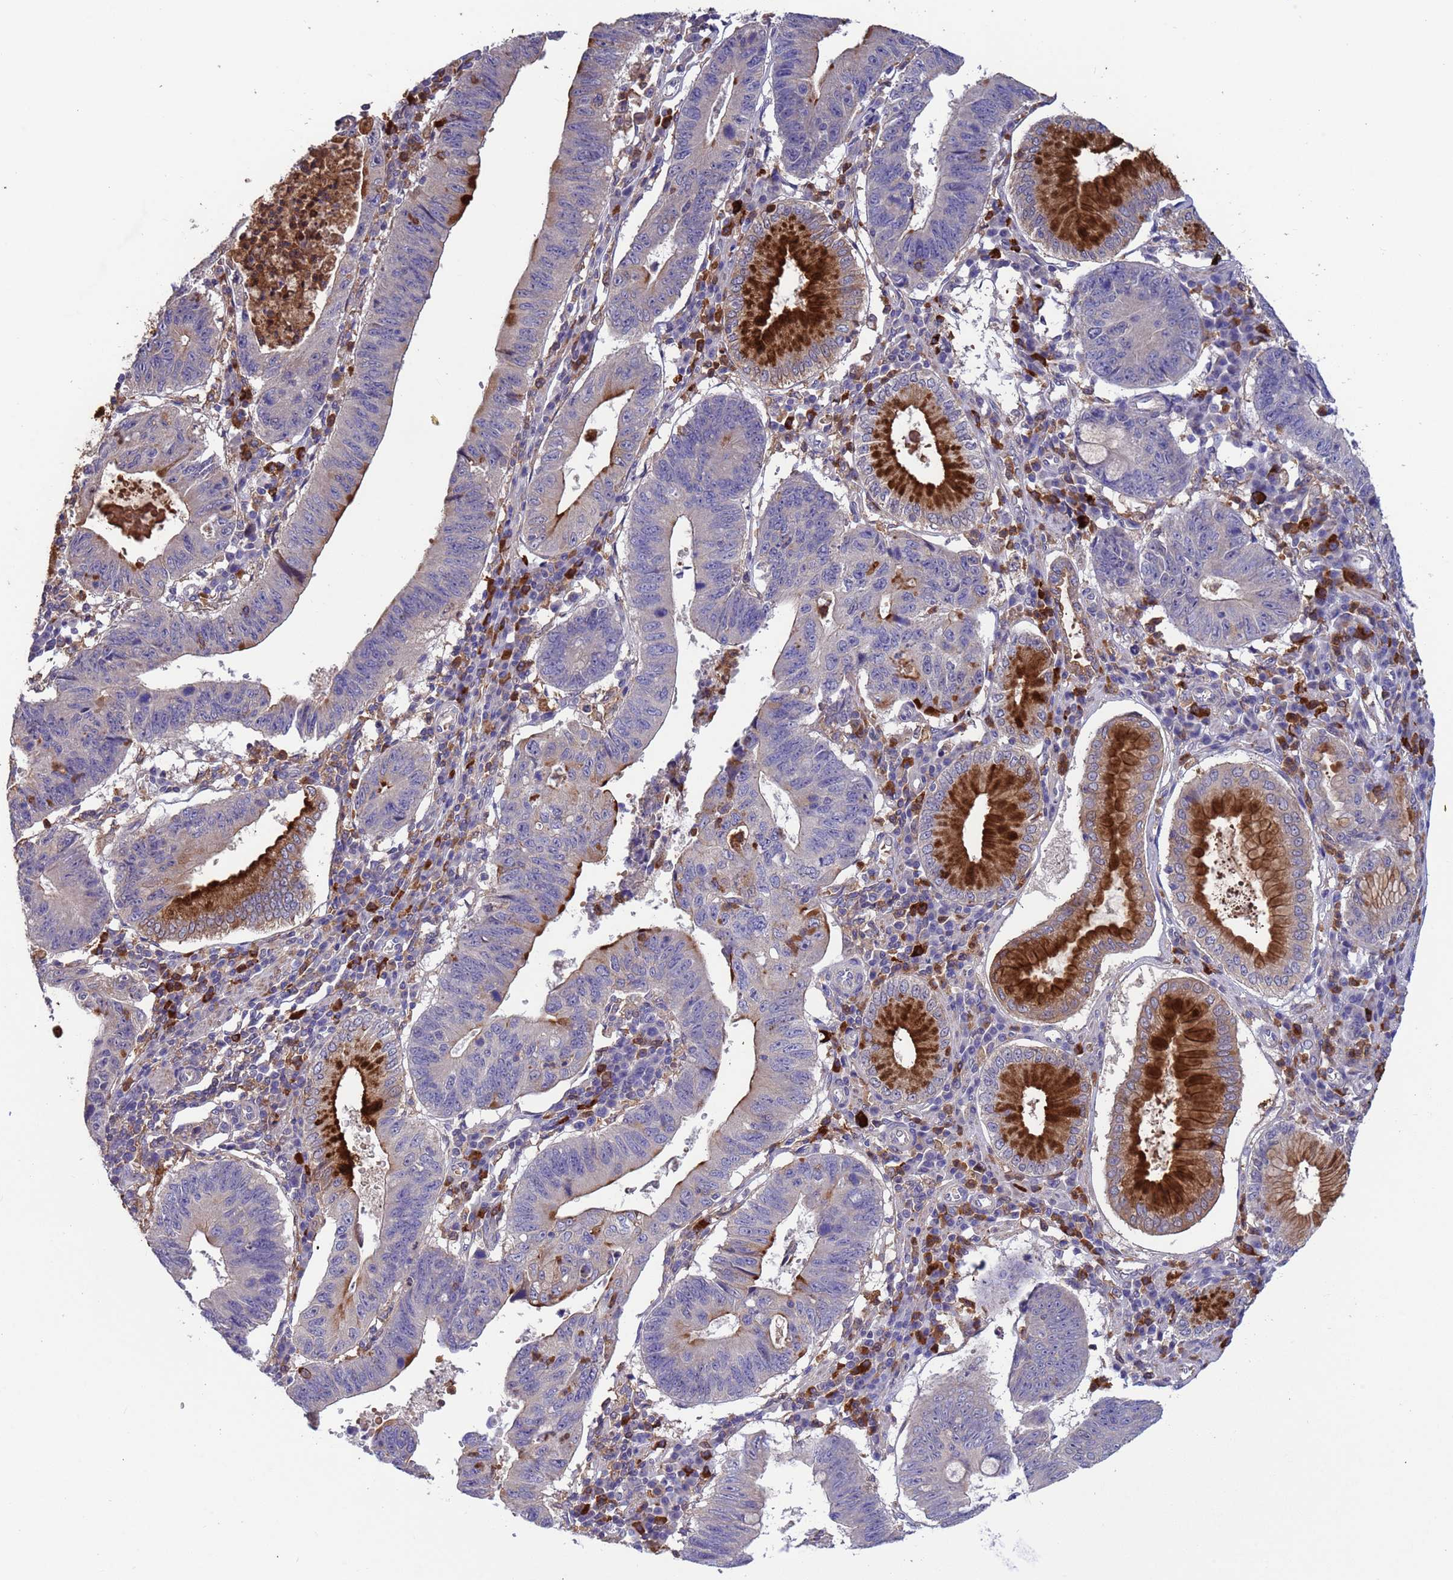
{"staining": {"intensity": "strong", "quantity": "<25%", "location": "cytoplasmic/membranous"}, "tissue": "stomach cancer", "cell_type": "Tumor cells", "image_type": "cancer", "snomed": [{"axis": "morphology", "description": "Adenocarcinoma, NOS"}, {"axis": "topography", "description": "Stomach"}], "caption": "Stomach cancer was stained to show a protein in brown. There is medium levels of strong cytoplasmic/membranous positivity in about <25% of tumor cells.", "gene": "AMPD3", "patient": {"sex": "male", "age": 59}}